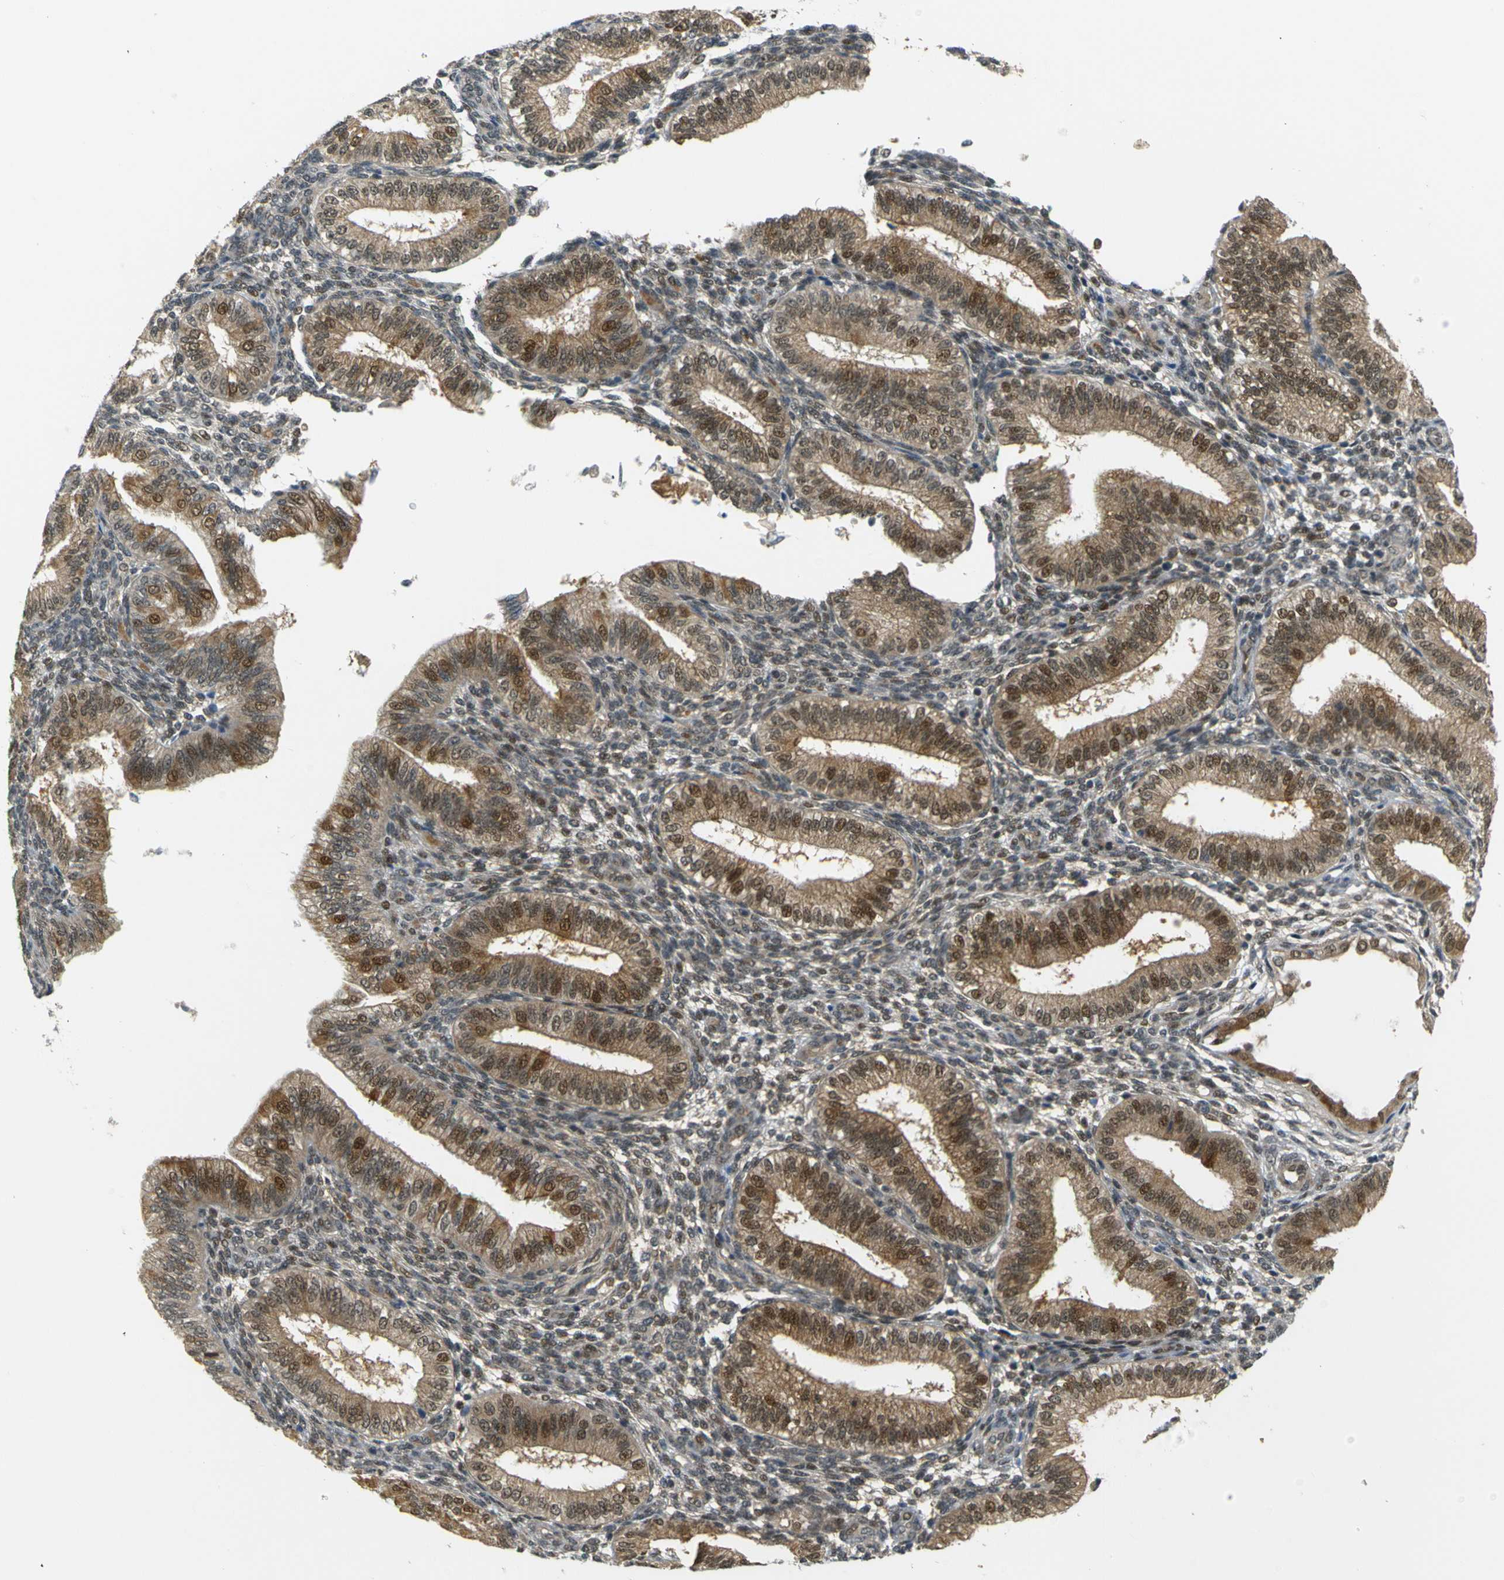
{"staining": {"intensity": "moderate", "quantity": "25%-75%", "location": "nuclear"}, "tissue": "endometrium", "cell_type": "Cells in endometrial stroma", "image_type": "normal", "snomed": [{"axis": "morphology", "description": "Normal tissue, NOS"}, {"axis": "topography", "description": "Endometrium"}], "caption": "Immunohistochemistry (IHC) of benign human endometrium reveals medium levels of moderate nuclear staining in about 25%-75% of cells in endometrial stroma.", "gene": "SKP1", "patient": {"sex": "female", "age": 39}}